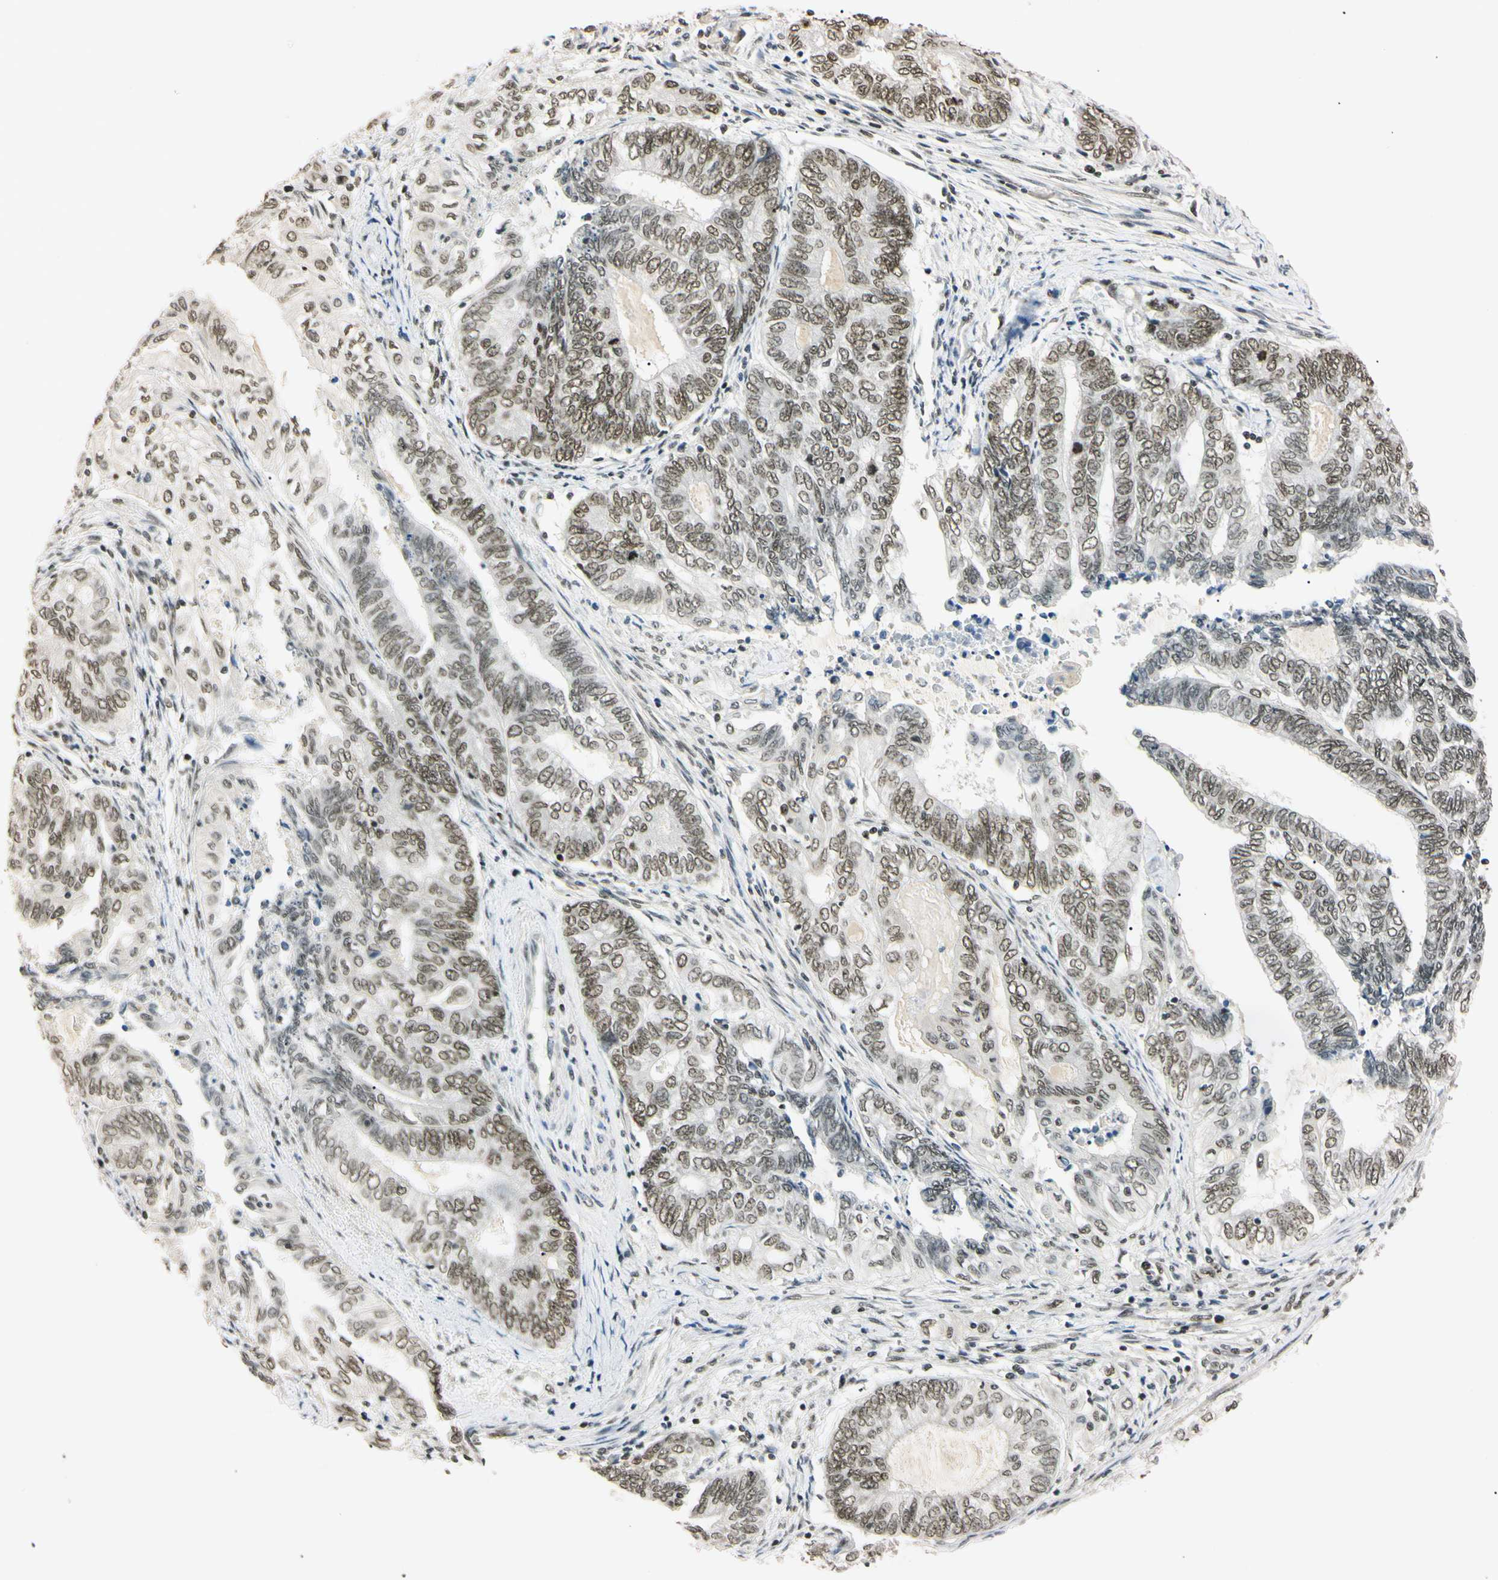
{"staining": {"intensity": "moderate", "quantity": ">75%", "location": "nuclear"}, "tissue": "endometrial cancer", "cell_type": "Tumor cells", "image_type": "cancer", "snomed": [{"axis": "morphology", "description": "Adenocarcinoma, NOS"}, {"axis": "topography", "description": "Uterus"}, {"axis": "topography", "description": "Endometrium"}], "caption": "A brown stain labels moderate nuclear staining of a protein in human endometrial cancer (adenocarcinoma) tumor cells. (IHC, brightfield microscopy, high magnification).", "gene": "SMARCA5", "patient": {"sex": "female", "age": 70}}